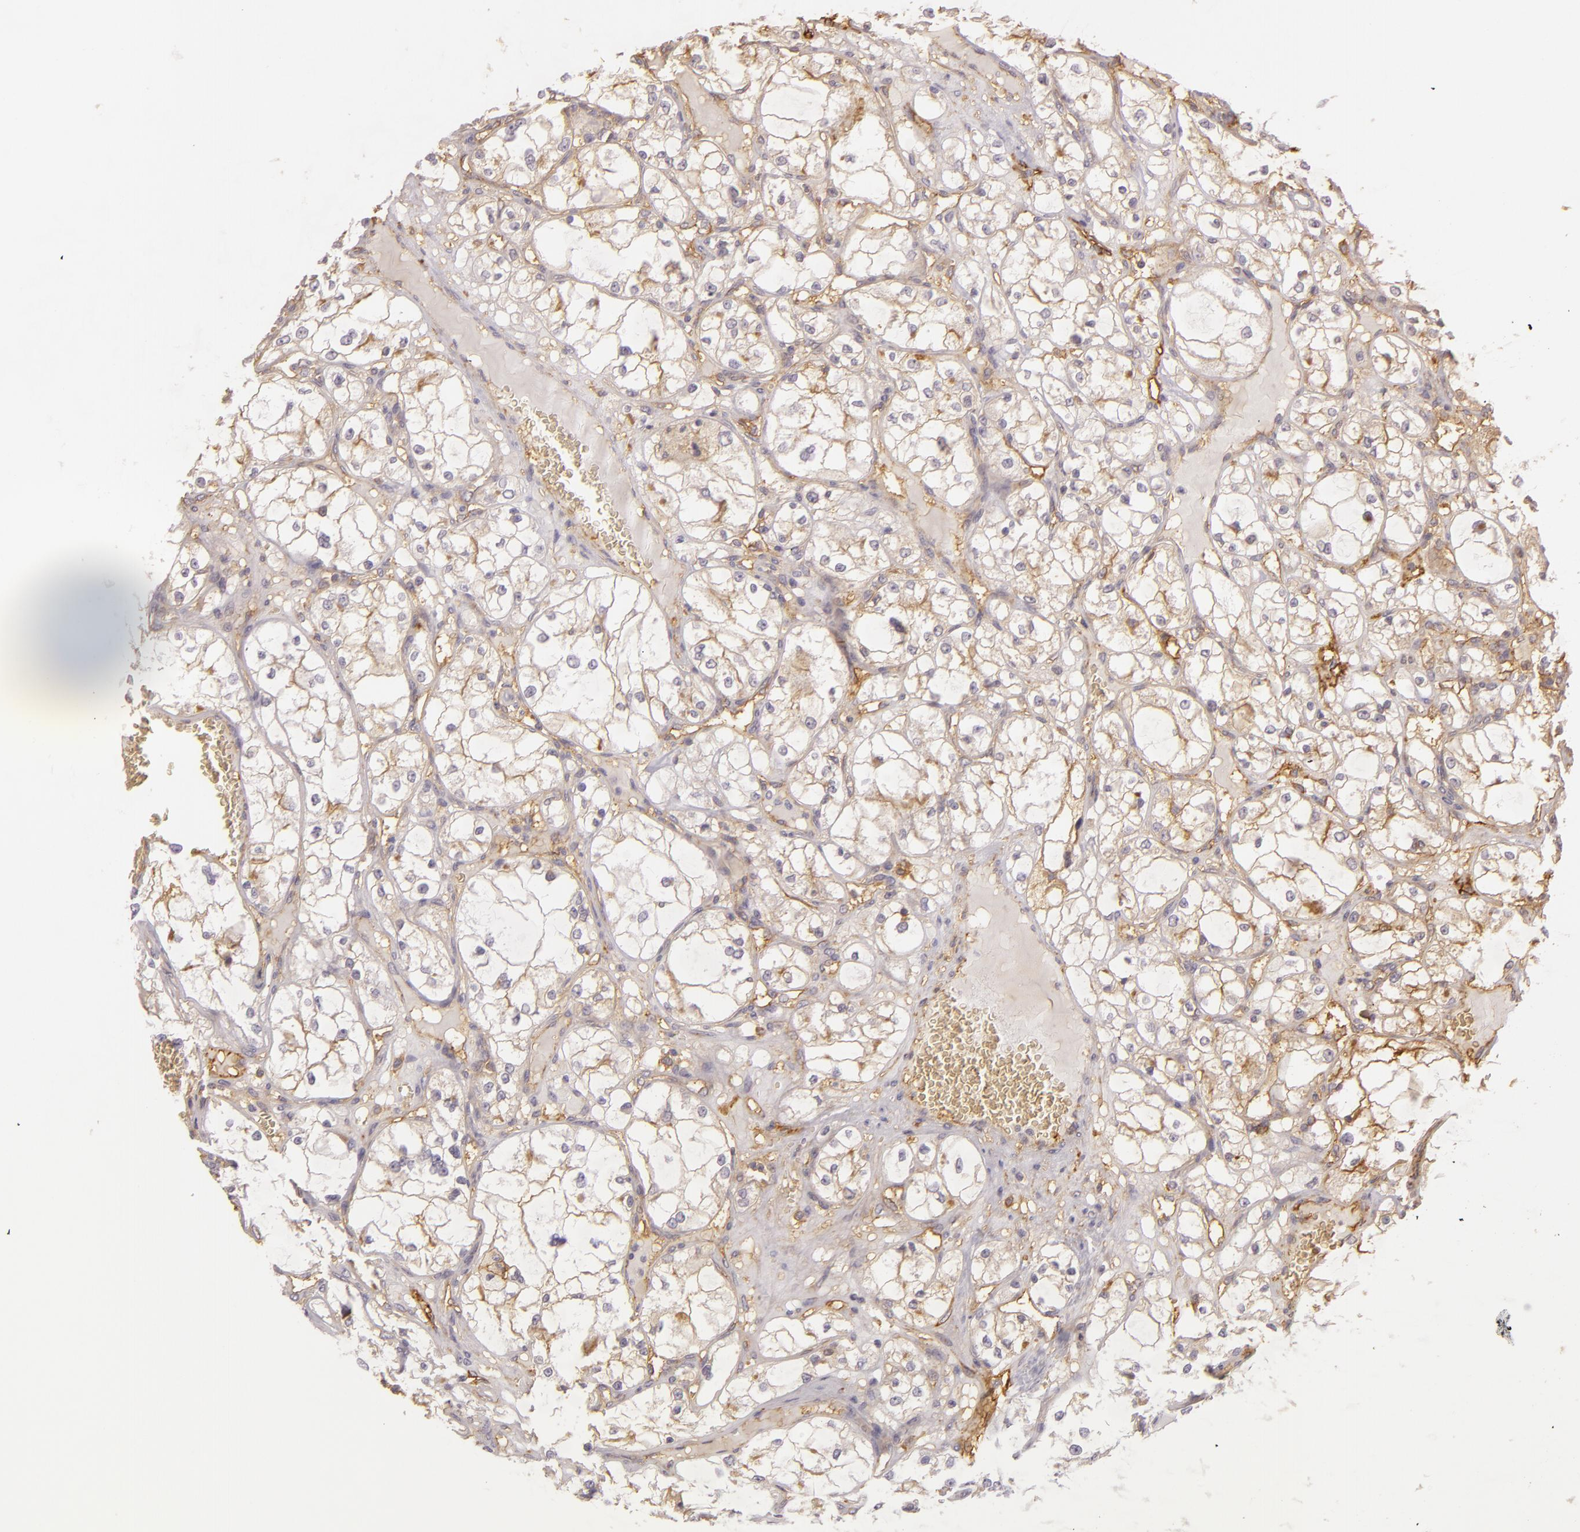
{"staining": {"intensity": "weak", "quantity": ">75%", "location": "cytoplasmic/membranous"}, "tissue": "renal cancer", "cell_type": "Tumor cells", "image_type": "cancer", "snomed": [{"axis": "morphology", "description": "Adenocarcinoma, NOS"}, {"axis": "topography", "description": "Kidney"}], "caption": "A brown stain labels weak cytoplasmic/membranous staining of a protein in human renal cancer tumor cells. (DAB IHC with brightfield microscopy, high magnification).", "gene": "CD59", "patient": {"sex": "male", "age": 61}}